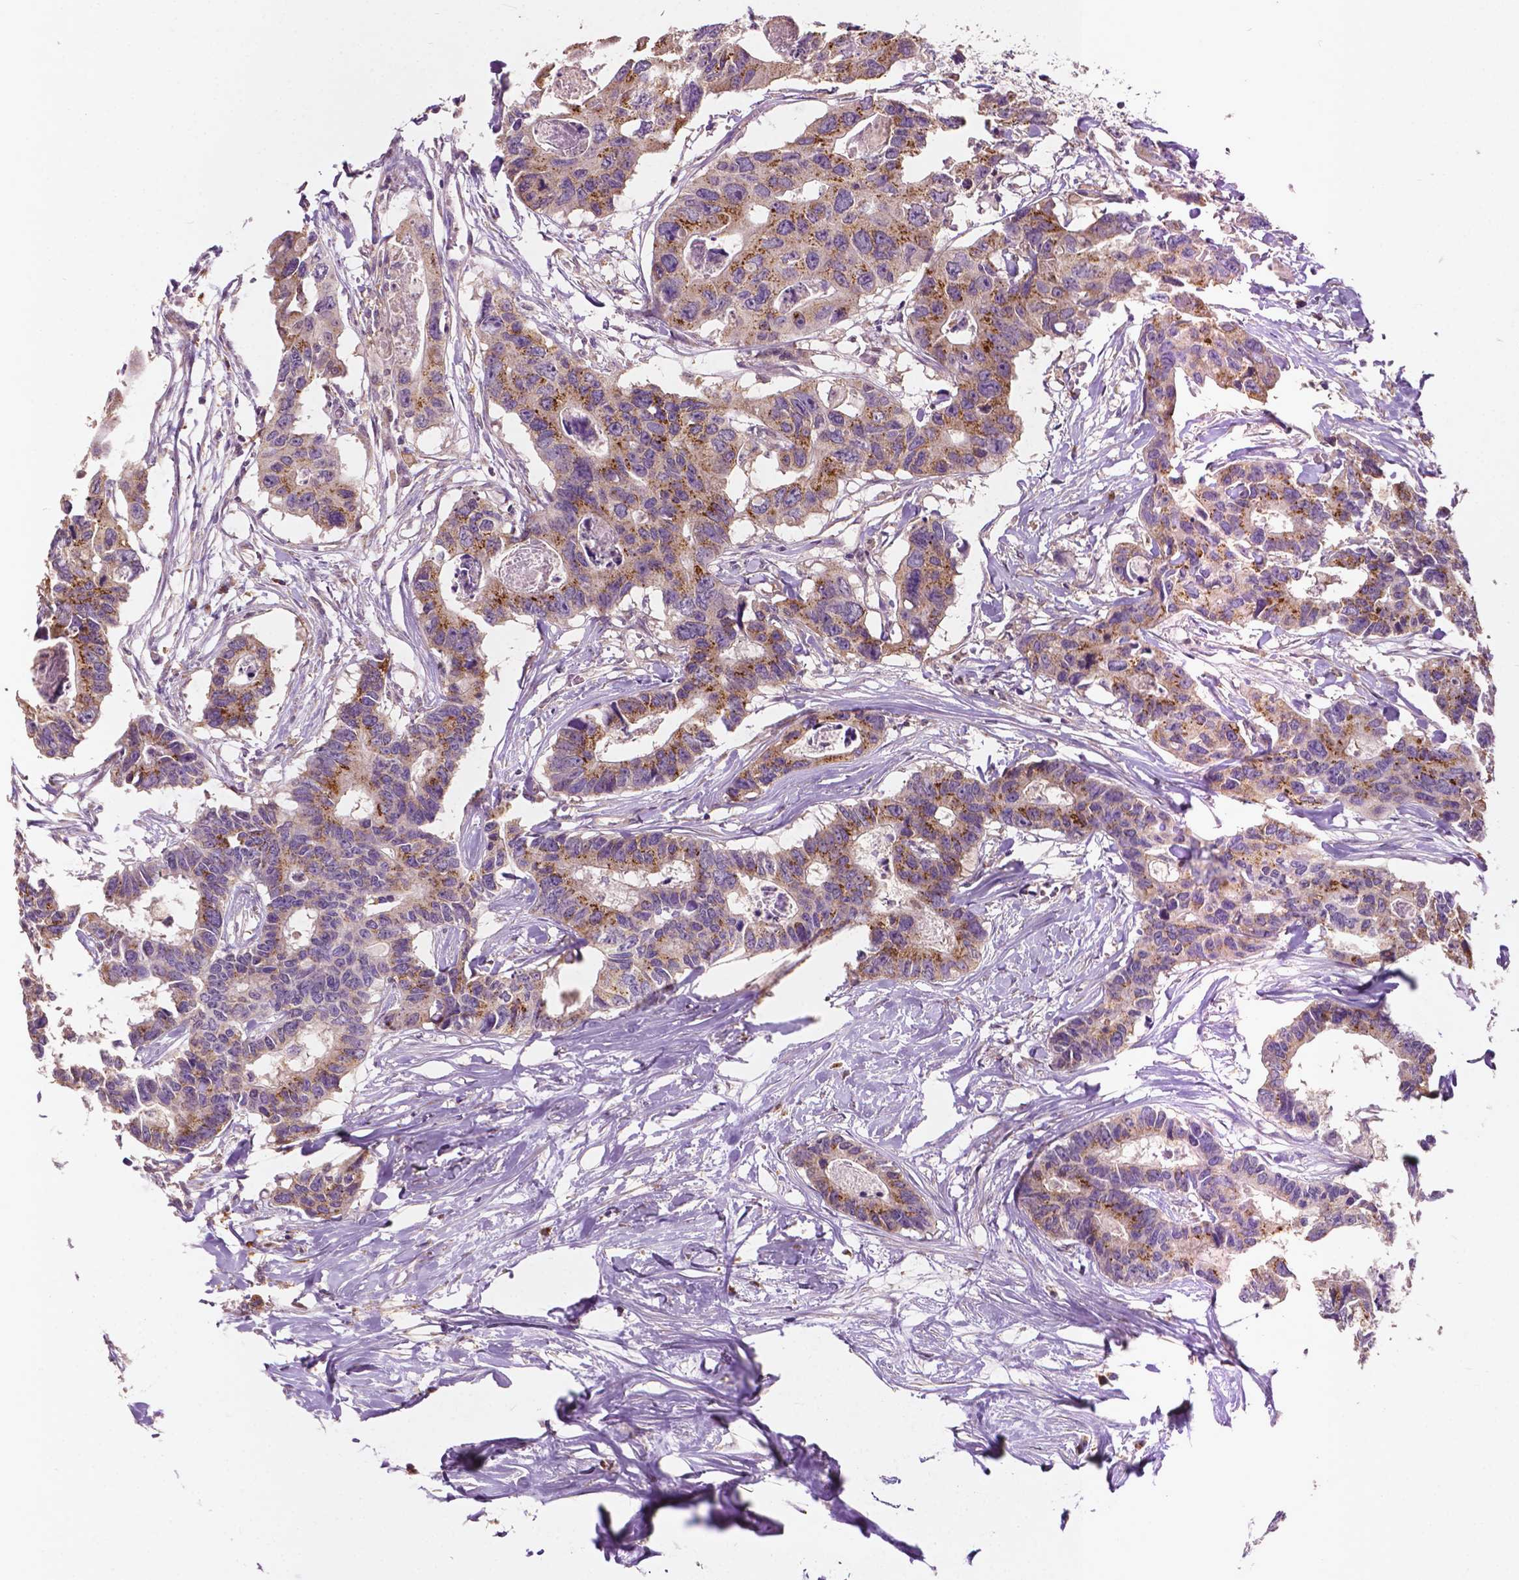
{"staining": {"intensity": "strong", "quantity": ">75%", "location": "cytoplasmic/membranous"}, "tissue": "colorectal cancer", "cell_type": "Tumor cells", "image_type": "cancer", "snomed": [{"axis": "morphology", "description": "Adenocarcinoma, NOS"}, {"axis": "topography", "description": "Rectum"}], "caption": "IHC (DAB) staining of human colorectal cancer exhibits strong cytoplasmic/membranous protein positivity in approximately >75% of tumor cells.", "gene": "EBAG9", "patient": {"sex": "male", "age": 57}}